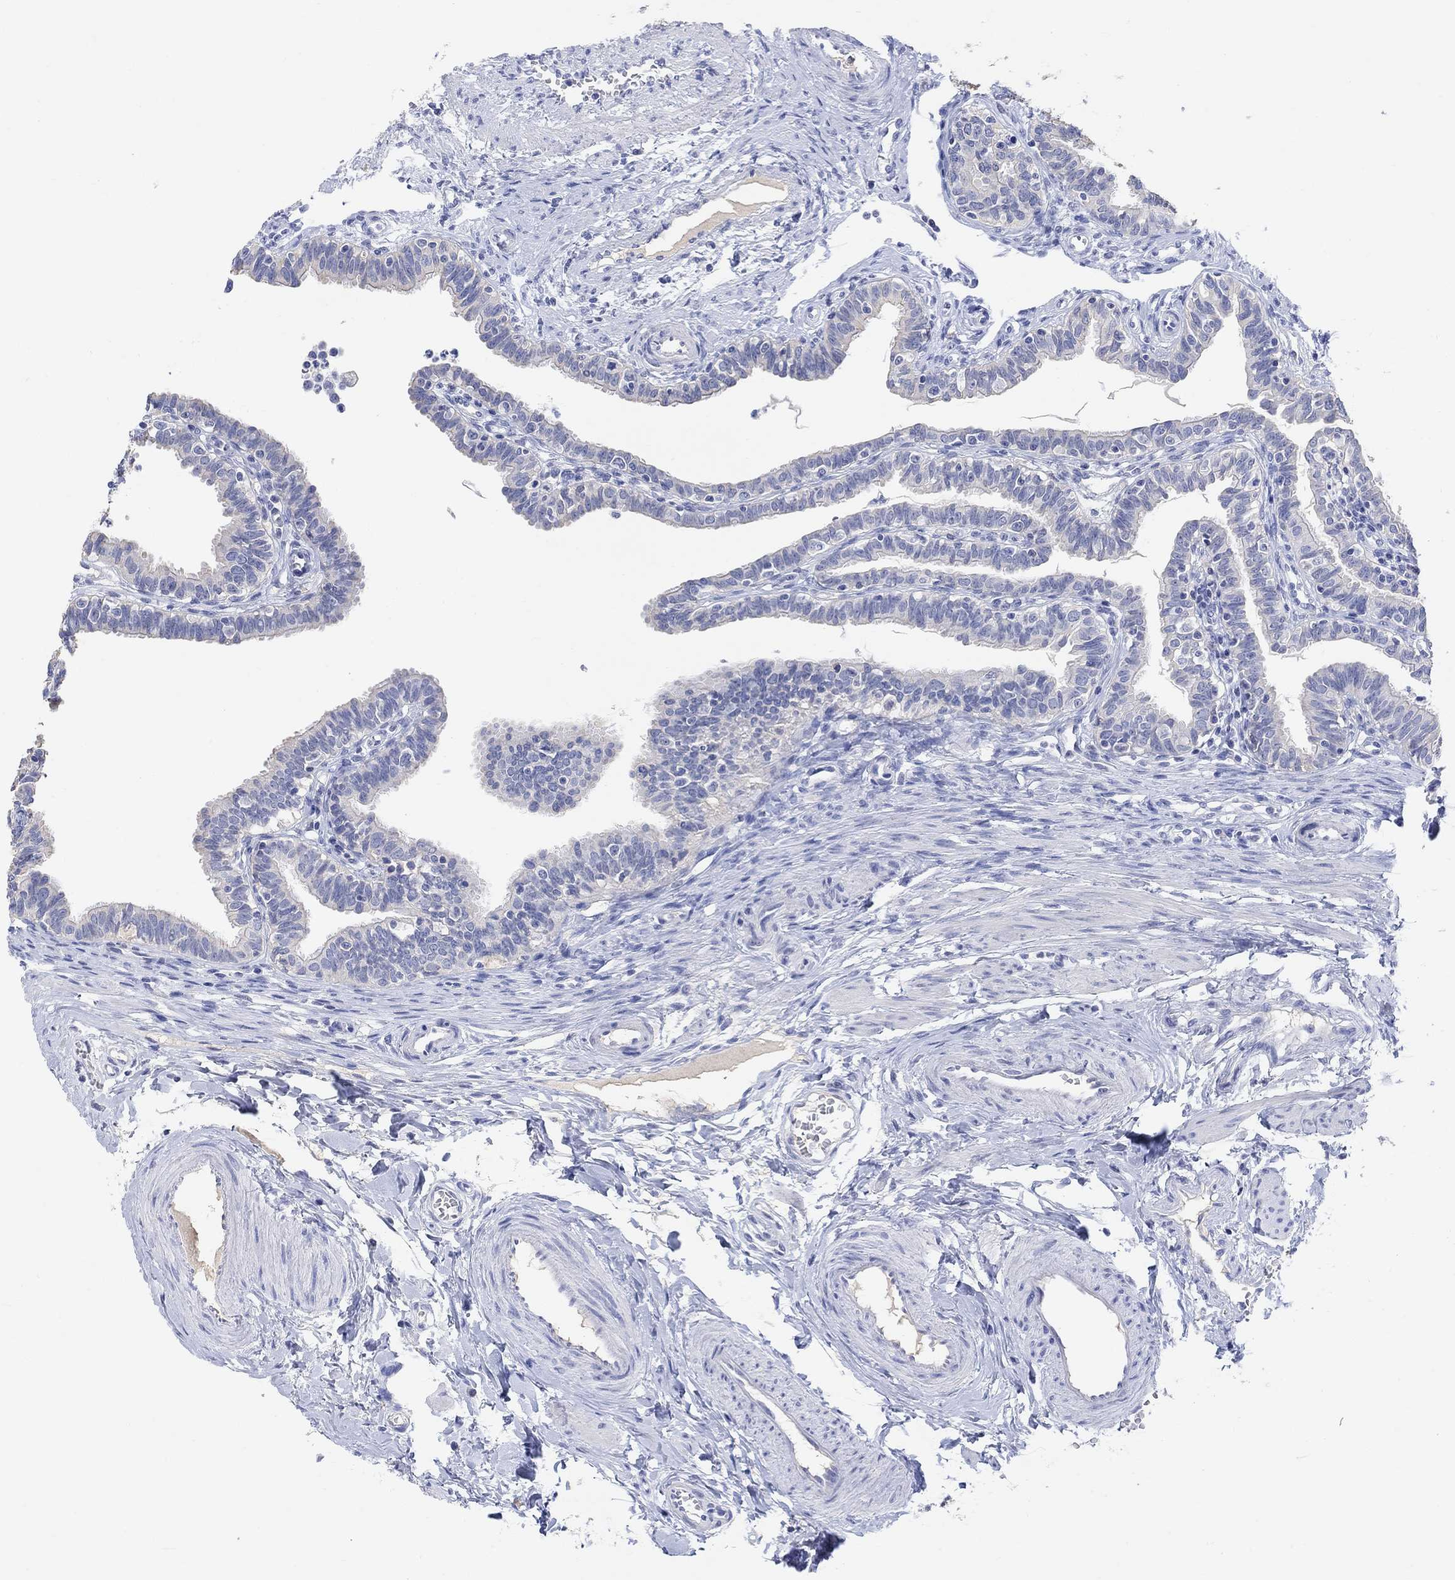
{"staining": {"intensity": "negative", "quantity": "none", "location": "none"}, "tissue": "fallopian tube", "cell_type": "Glandular cells", "image_type": "normal", "snomed": [{"axis": "morphology", "description": "Normal tissue, NOS"}, {"axis": "topography", "description": "Fallopian tube"}], "caption": "This histopathology image is of normal fallopian tube stained with immunohistochemistry (IHC) to label a protein in brown with the nuclei are counter-stained blue. There is no staining in glandular cells. (Immunohistochemistry, brightfield microscopy, high magnification).", "gene": "TYR", "patient": {"sex": "female", "age": 36}}